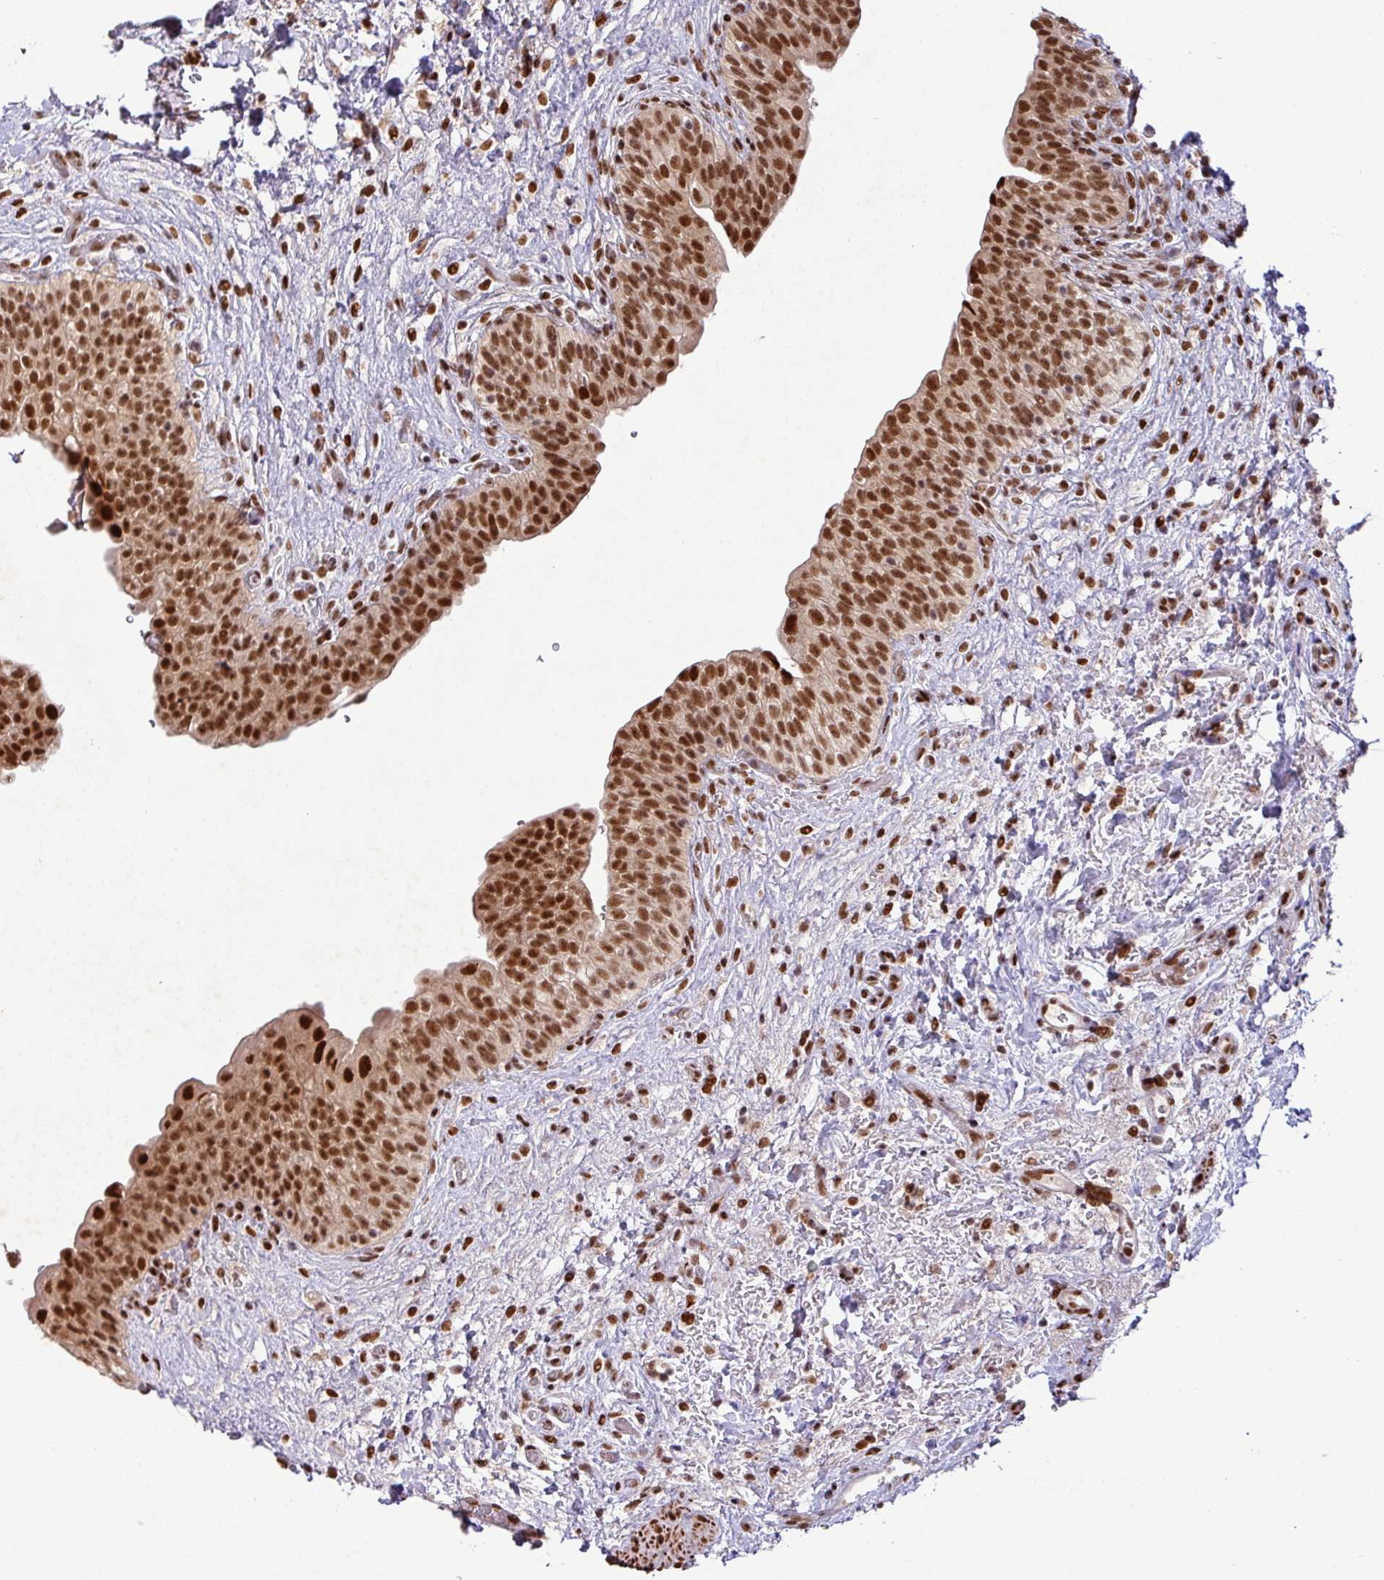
{"staining": {"intensity": "strong", "quantity": ">75%", "location": "nuclear"}, "tissue": "urinary bladder", "cell_type": "Urothelial cells", "image_type": "normal", "snomed": [{"axis": "morphology", "description": "Normal tissue, NOS"}, {"axis": "topography", "description": "Urinary bladder"}], "caption": "Immunohistochemistry (IHC) micrograph of unremarkable human urinary bladder stained for a protein (brown), which shows high levels of strong nuclear staining in approximately >75% of urothelial cells.", "gene": "SRSF2", "patient": {"sex": "male", "age": 69}}